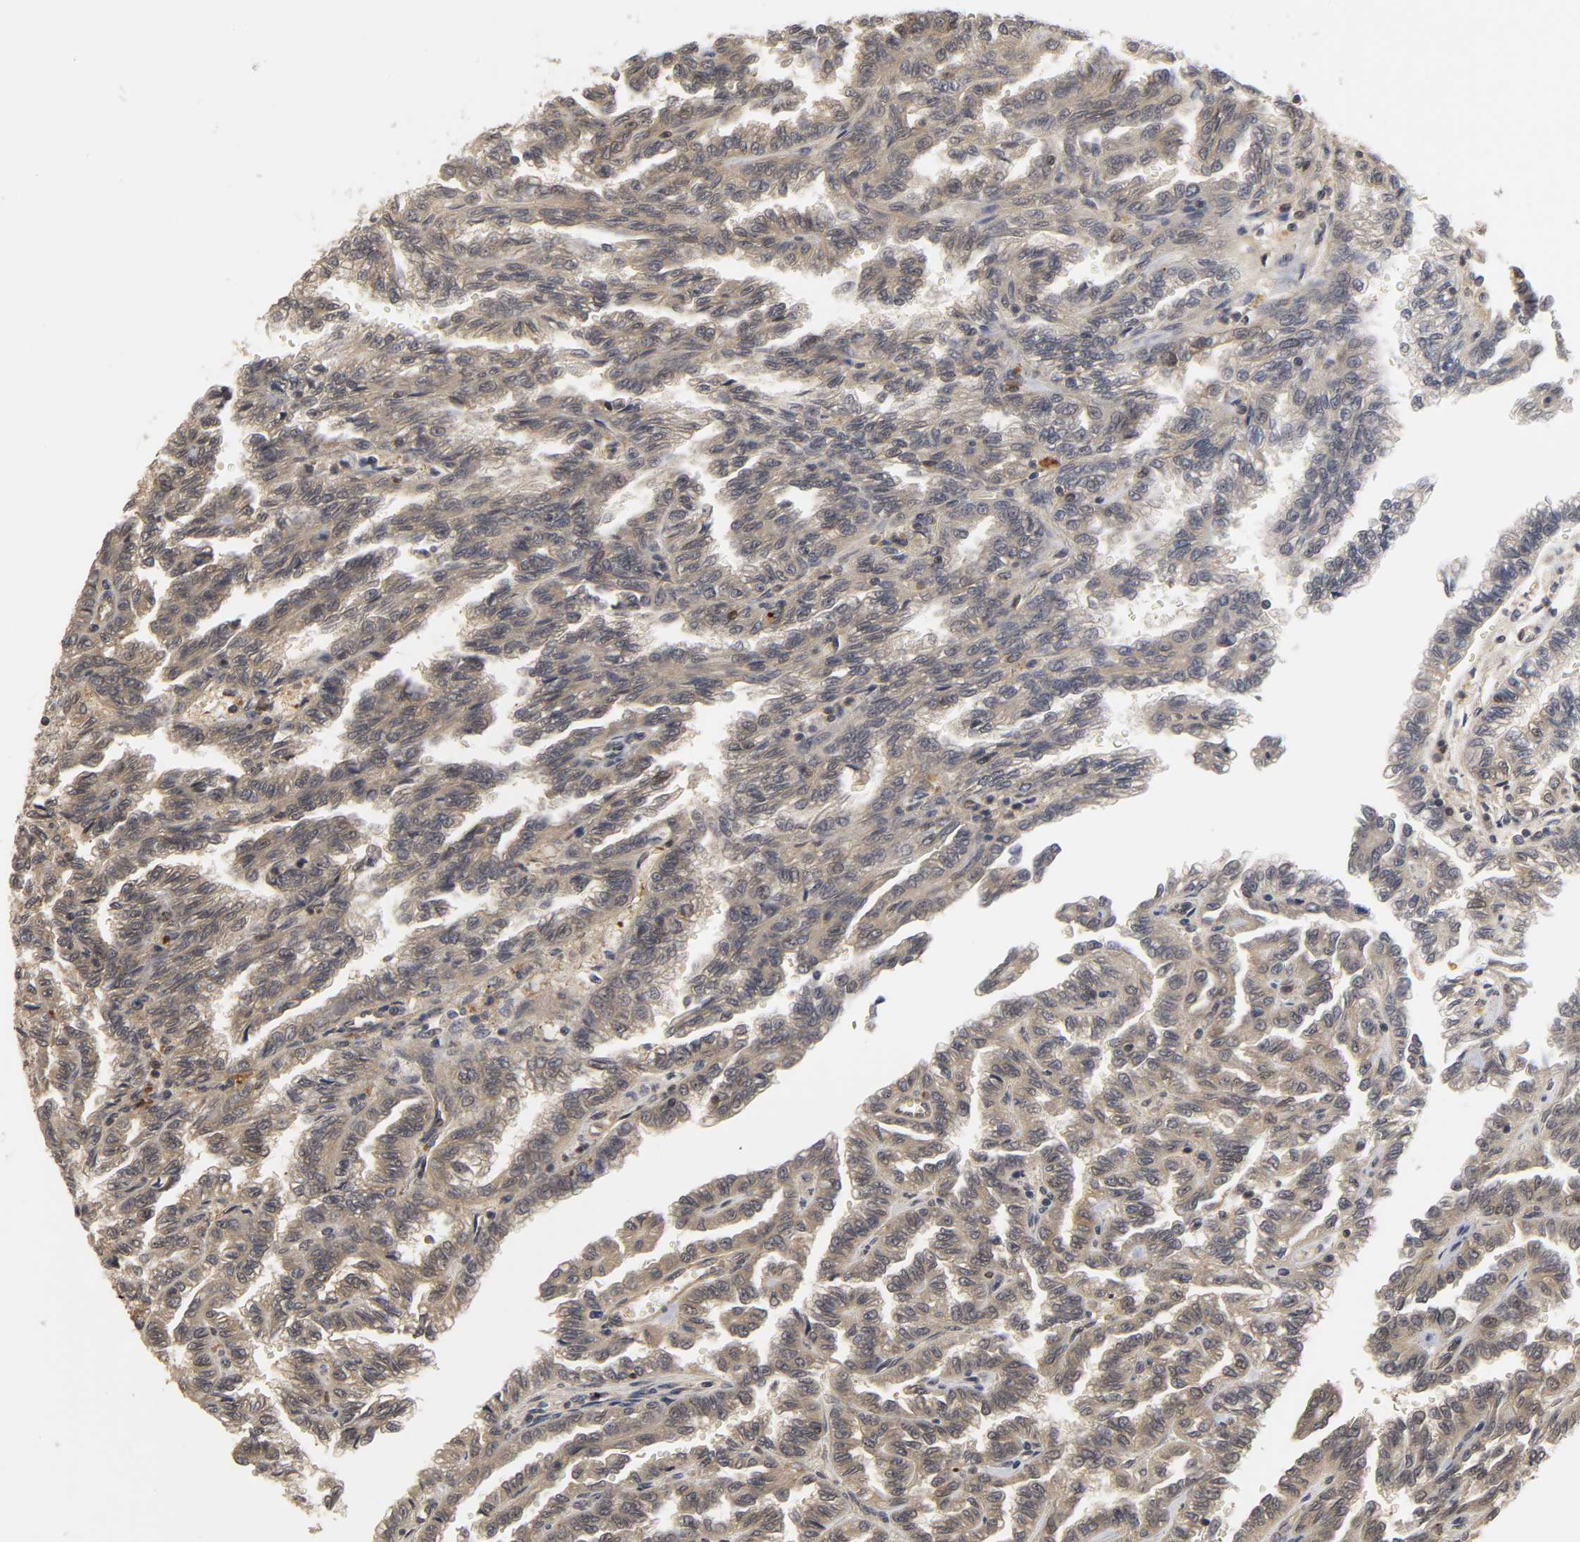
{"staining": {"intensity": "moderate", "quantity": ">75%", "location": "cytoplasmic/membranous"}, "tissue": "renal cancer", "cell_type": "Tumor cells", "image_type": "cancer", "snomed": [{"axis": "morphology", "description": "Inflammation, NOS"}, {"axis": "morphology", "description": "Adenocarcinoma, NOS"}, {"axis": "topography", "description": "Kidney"}], "caption": "Renal adenocarcinoma stained with DAB (3,3'-diaminobenzidine) IHC shows medium levels of moderate cytoplasmic/membranous positivity in approximately >75% of tumor cells.", "gene": "PARK7", "patient": {"sex": "male", "age": 68}}